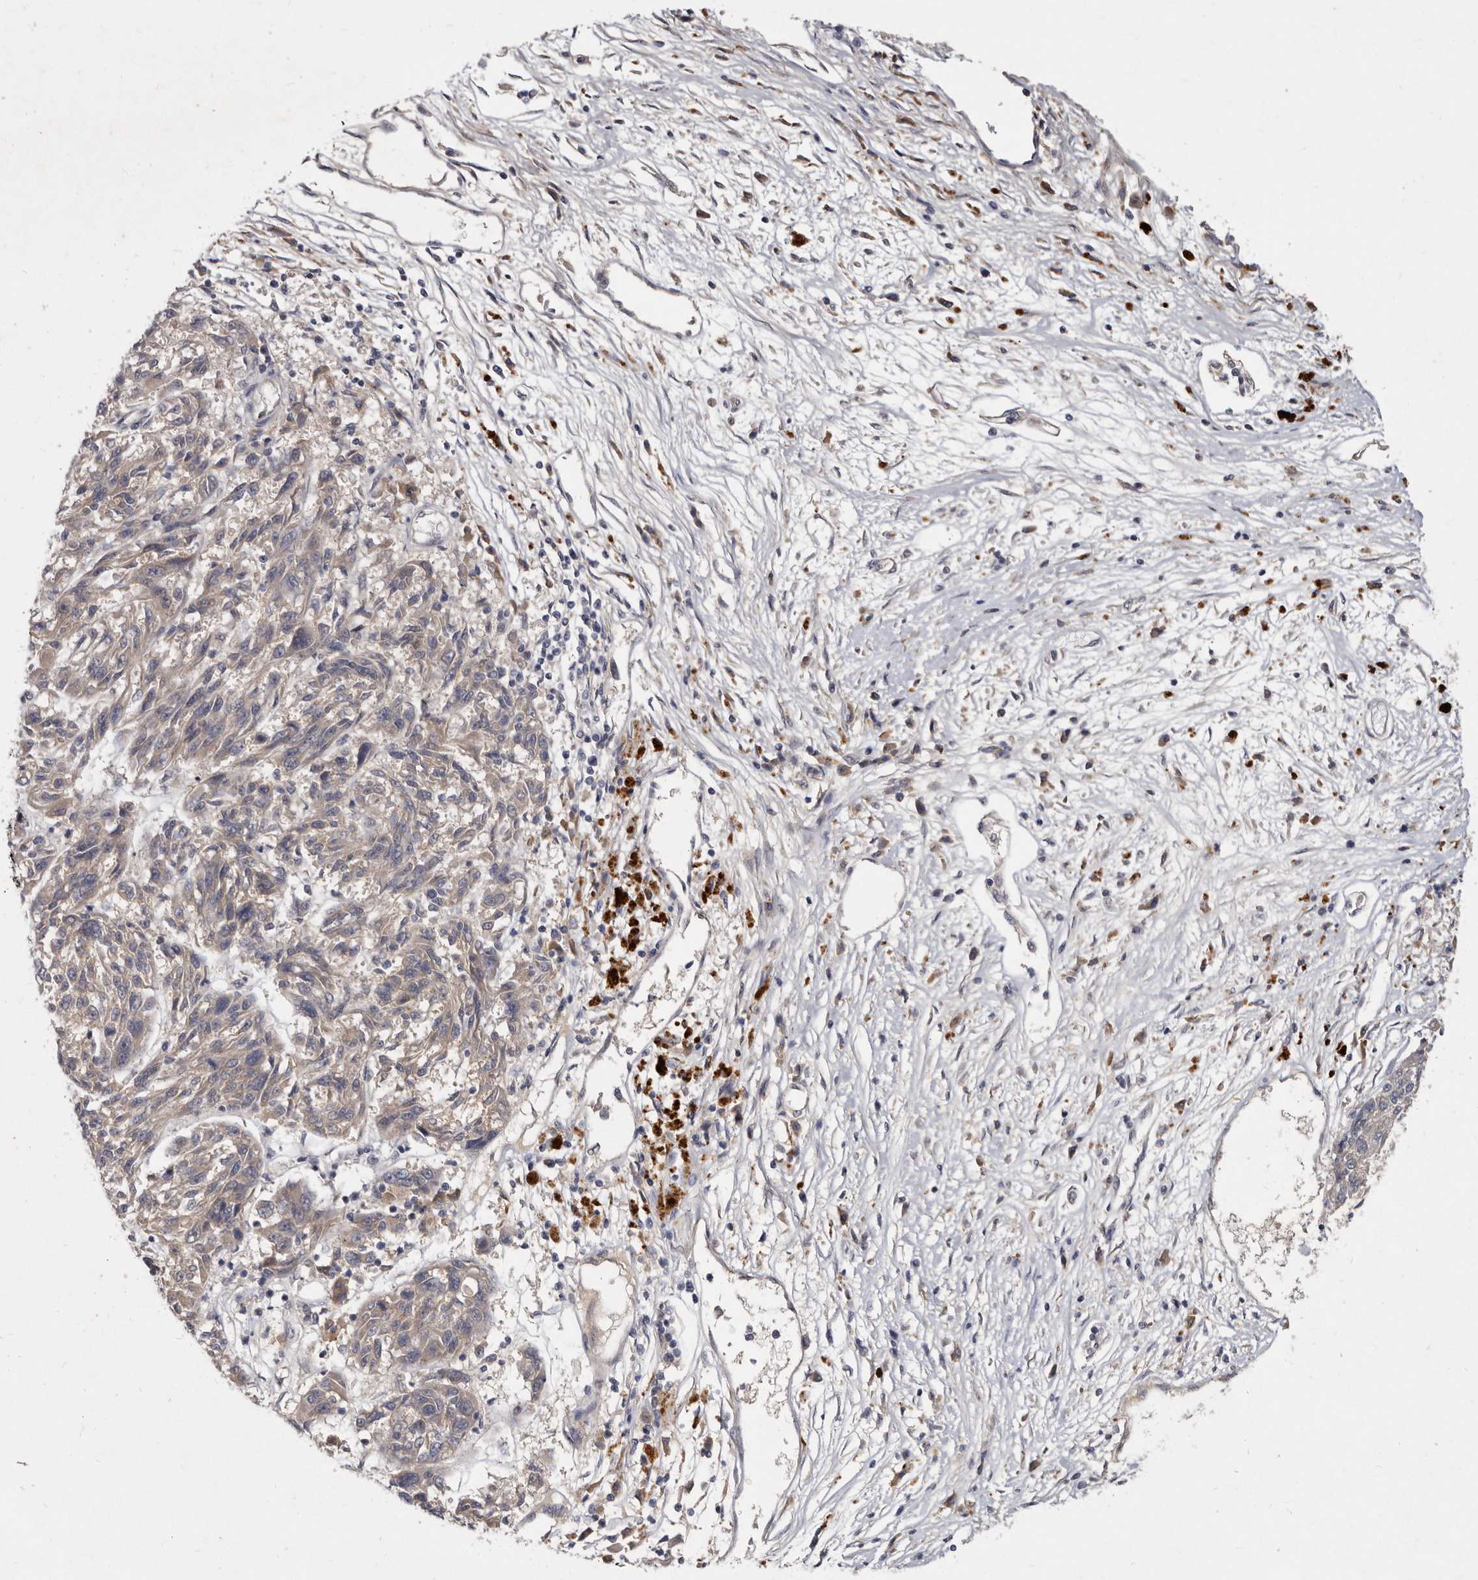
{"staining": {"intensity": "negative", "quantity": "none", "location": "none"}, "tissue": "melanoma", "cell_type": "Tumor cells", "image_type": "cancer", "snomed": [{"axis": "morphology", "description": "Malignant melanoma, NOS"}, {"axis": "topography", "description": "Skin"}], "caption": "Human melanoma stained for a protein using IHC displays no expression in tumor cells.", "gene": "SLC22A1", "patient": {"sex": "male", "age": 53}}